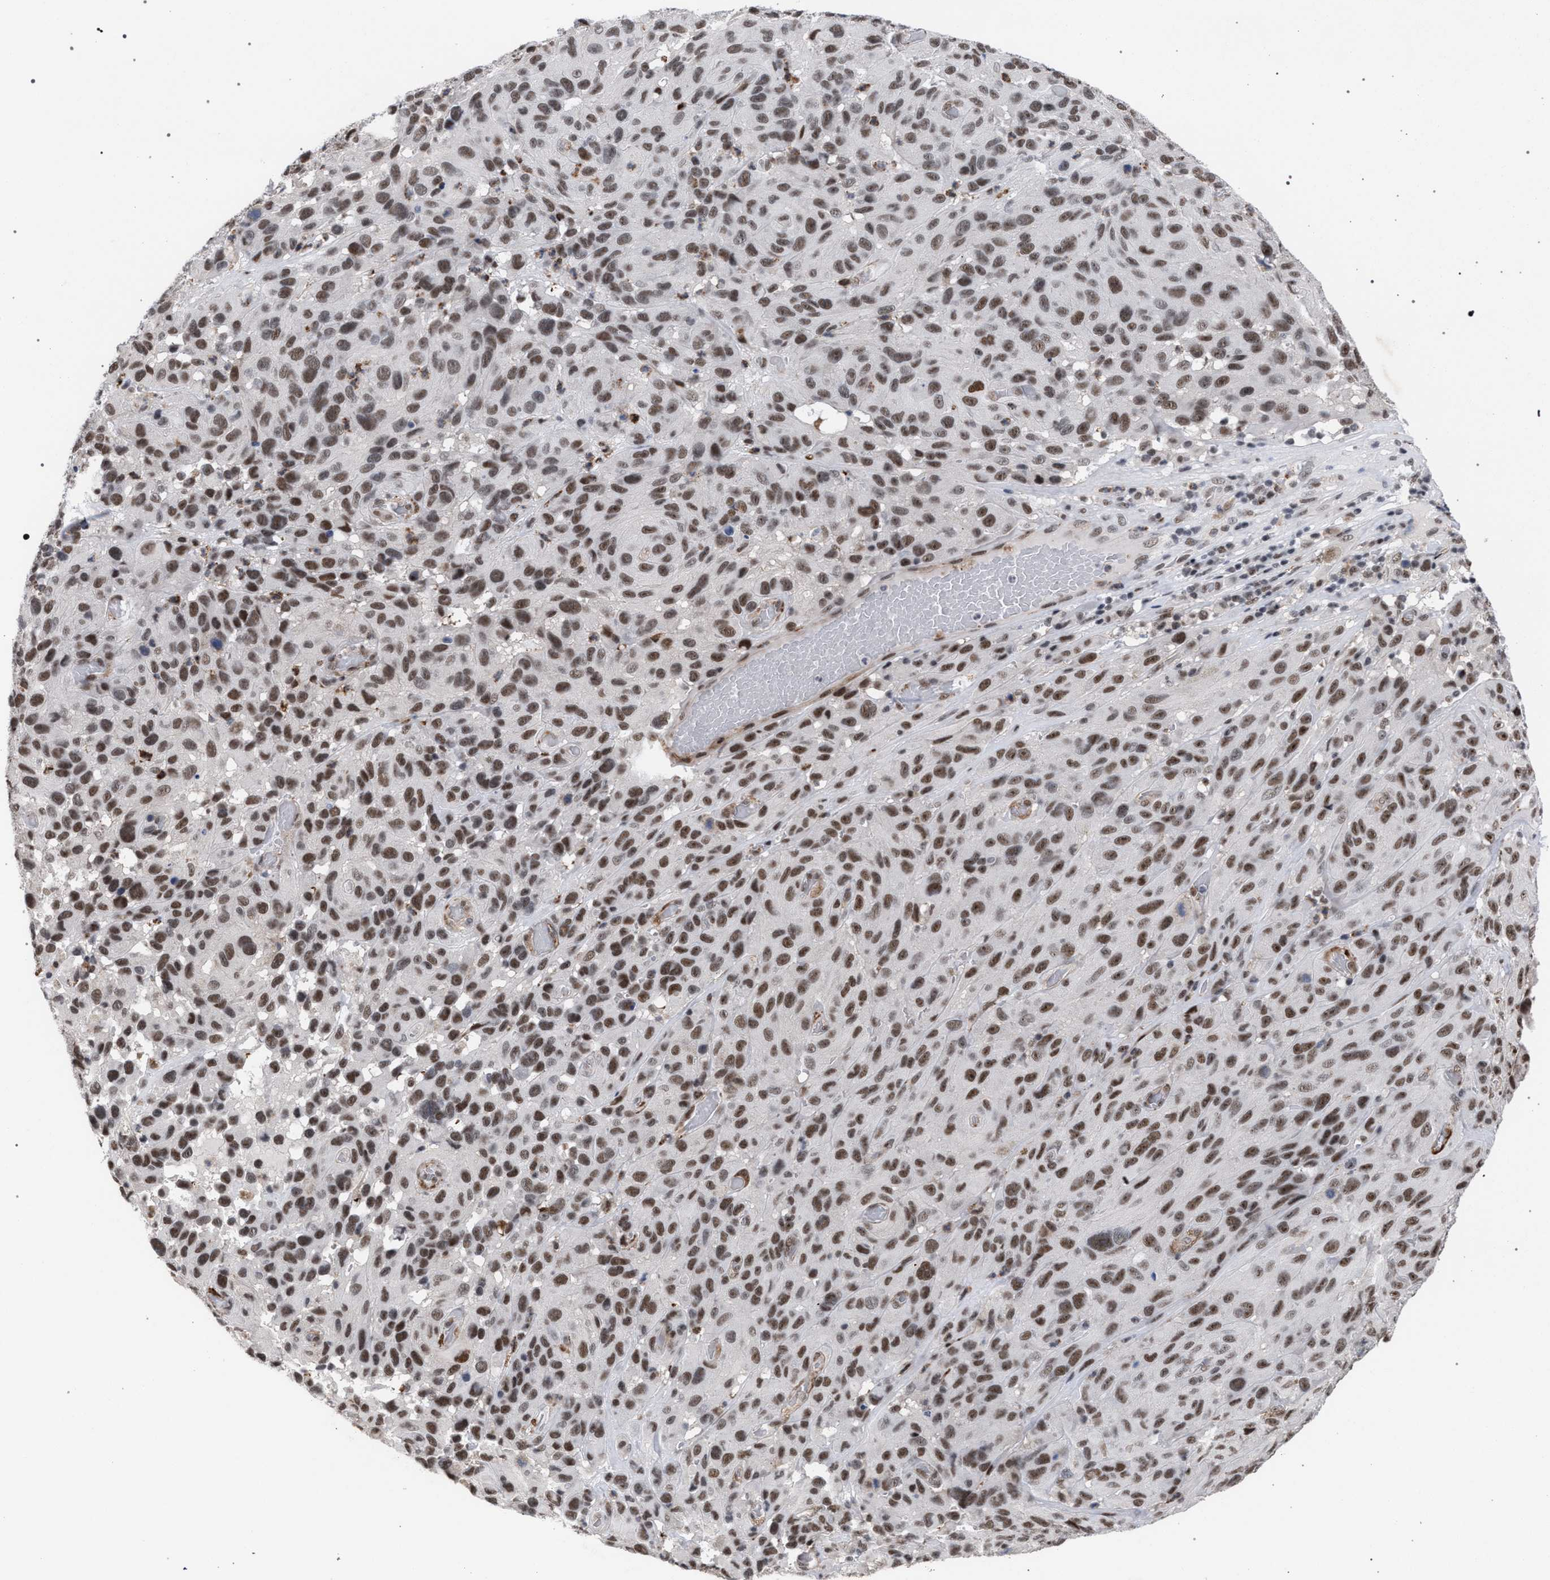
{"staining": {"intensity": "moderate", "quantity": ">75%", "location": "nuclear"}, "tissue": "melanoma", "cell_type": "Tumor cells", "image_type": "cancer", "snomed": [{"axis": "morphology", "description": "Malignant melanoma, NOS"}, {"axis": "topography", "description": "Skin"}], "caption": "Immunohistochemistry (IHC) (DAB (3,3'-diaminobenzidine)) staining of human malignant melanoma displays moderate nuclear protein positivity in approximately >75% of tumor cells. (DAB (3,3'-diaminobenzidine) = brown stain, brightfield microscopy at high magnification).", "gene": "SCAF4", "patient": {"sex": "male", "age": 66}}